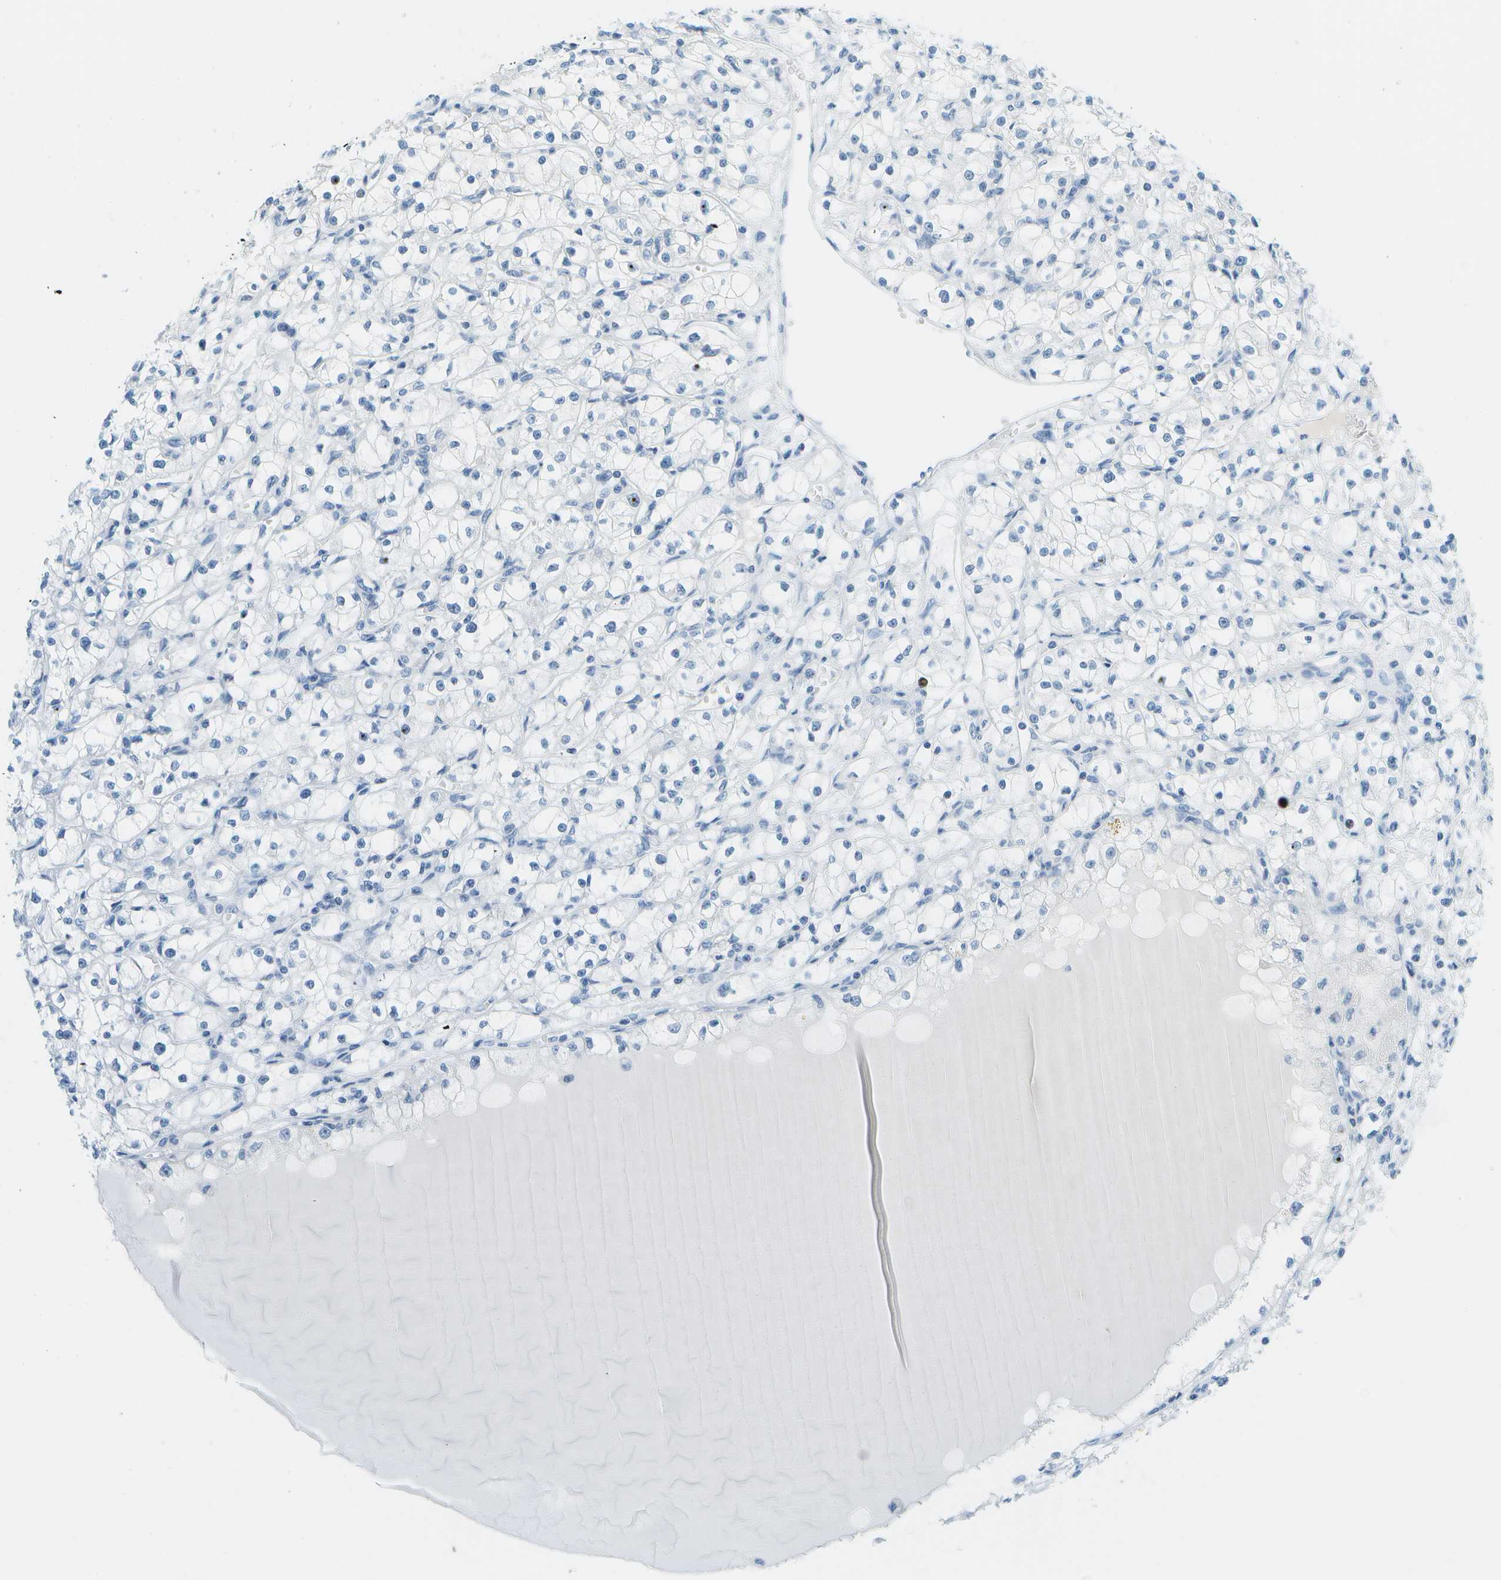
{"staining": {"intensity": "negative", "quantity": "none", "location": "none"}, "tissue": "renal cancer", "cell_type": "Tumor cells", "image_type": "cancer", "snomed": [{"axis": "morphology", "description": "Adenocarcinoma, NOS"}, {"axis": "topography", "description": "Kidney"}], "caption": "This is an immunohistochemistry image of renal adenocarcinoma. There is no staining in tumor cells.", "gene": "NEK11", "patient": {"sex": "male", "age": 56}}